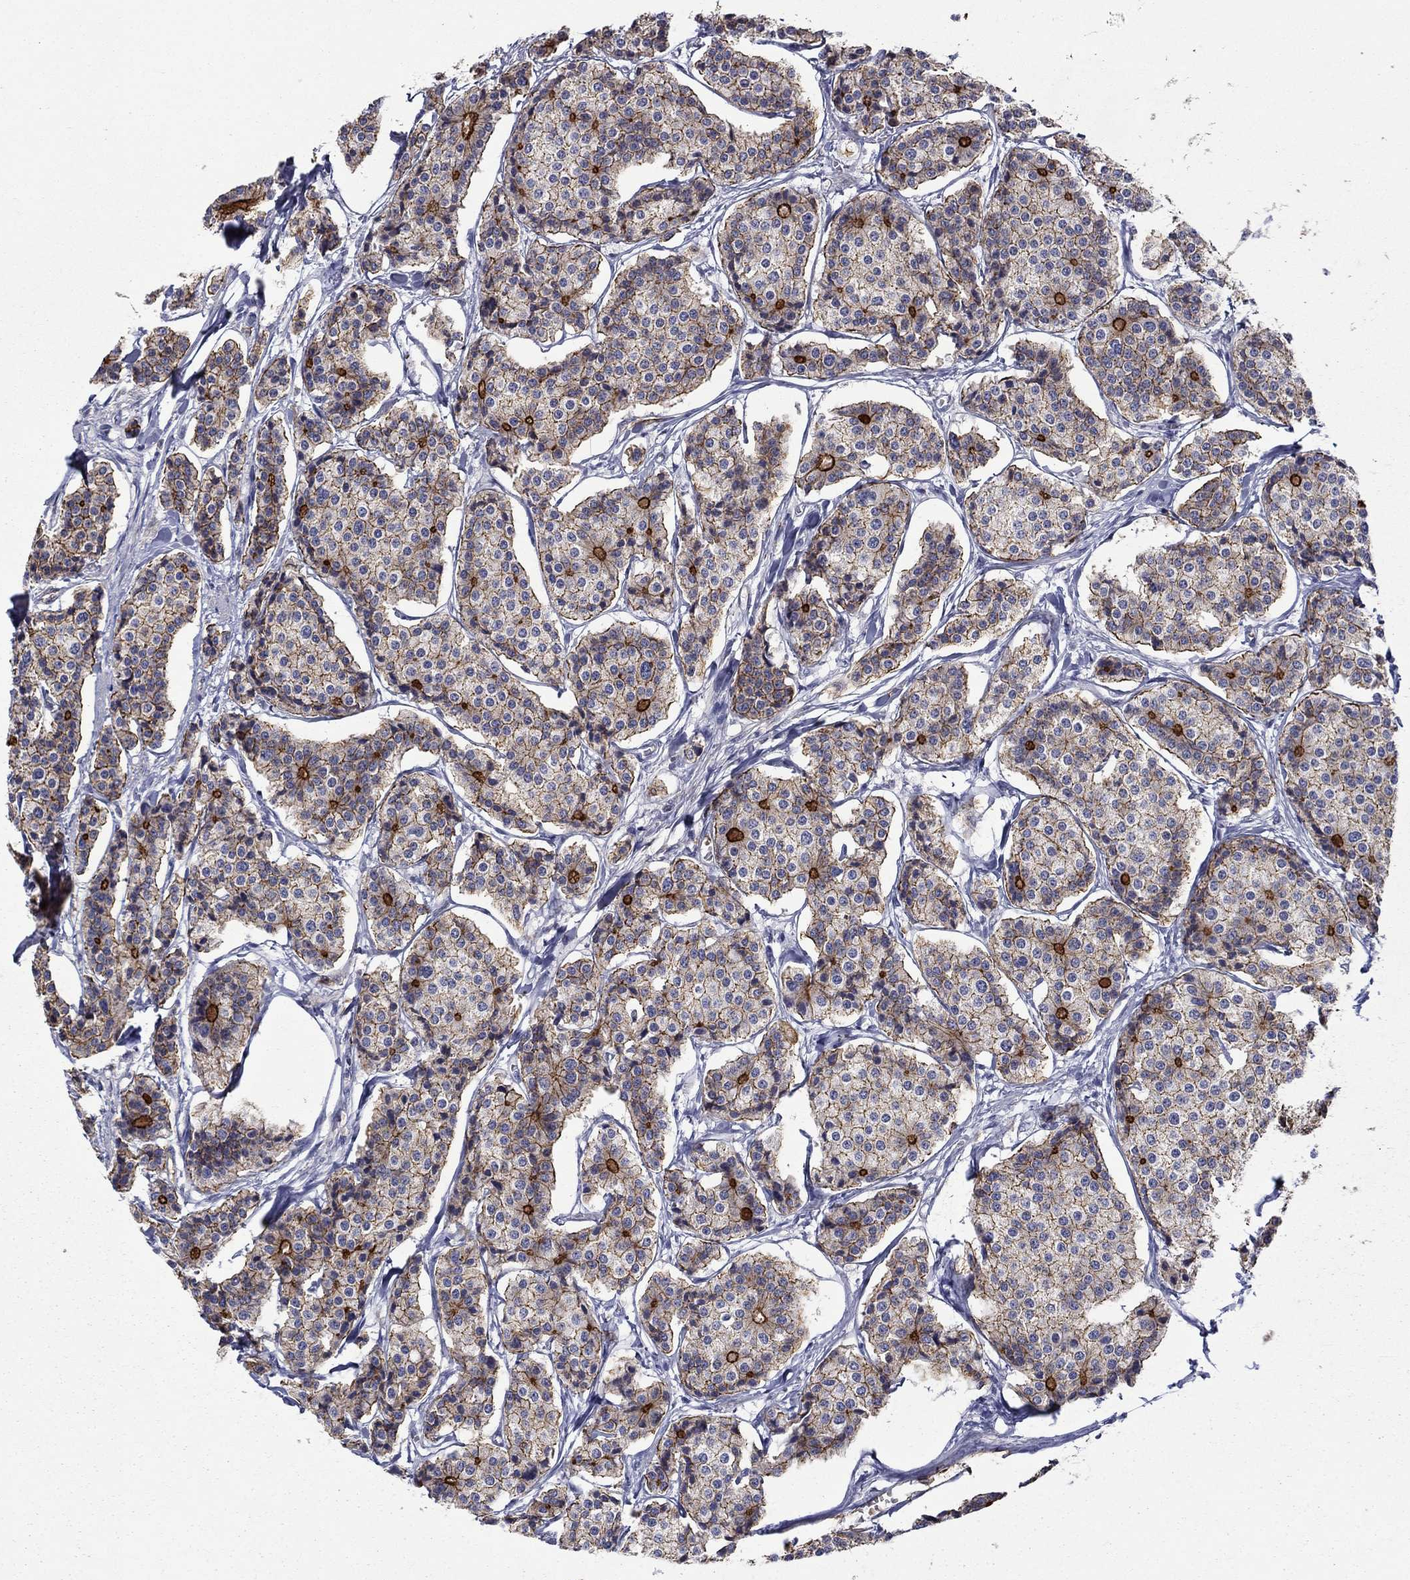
{"staining": {"intensity": "moderate", "quantity": ">75%", "location": "cytoplasmic/membranous"}, "tissue": "carcinoid", "cell_type": "Tumor cells", "image_type": "cancer", "snomed": [{"axis": "morphology", "description": "Carcinoid, malignant, NOS"}, {"axis": "topography", "description": "Small intestine"}], "caption": "This is a micrograph of immunohistochemistry (IHC) staining of carcinoid, which shows moderate staining in the cytoplasmic/membranous of tumor cells.", "gene": "LMO7", "patient": {"sex": "female", "age": 65}}